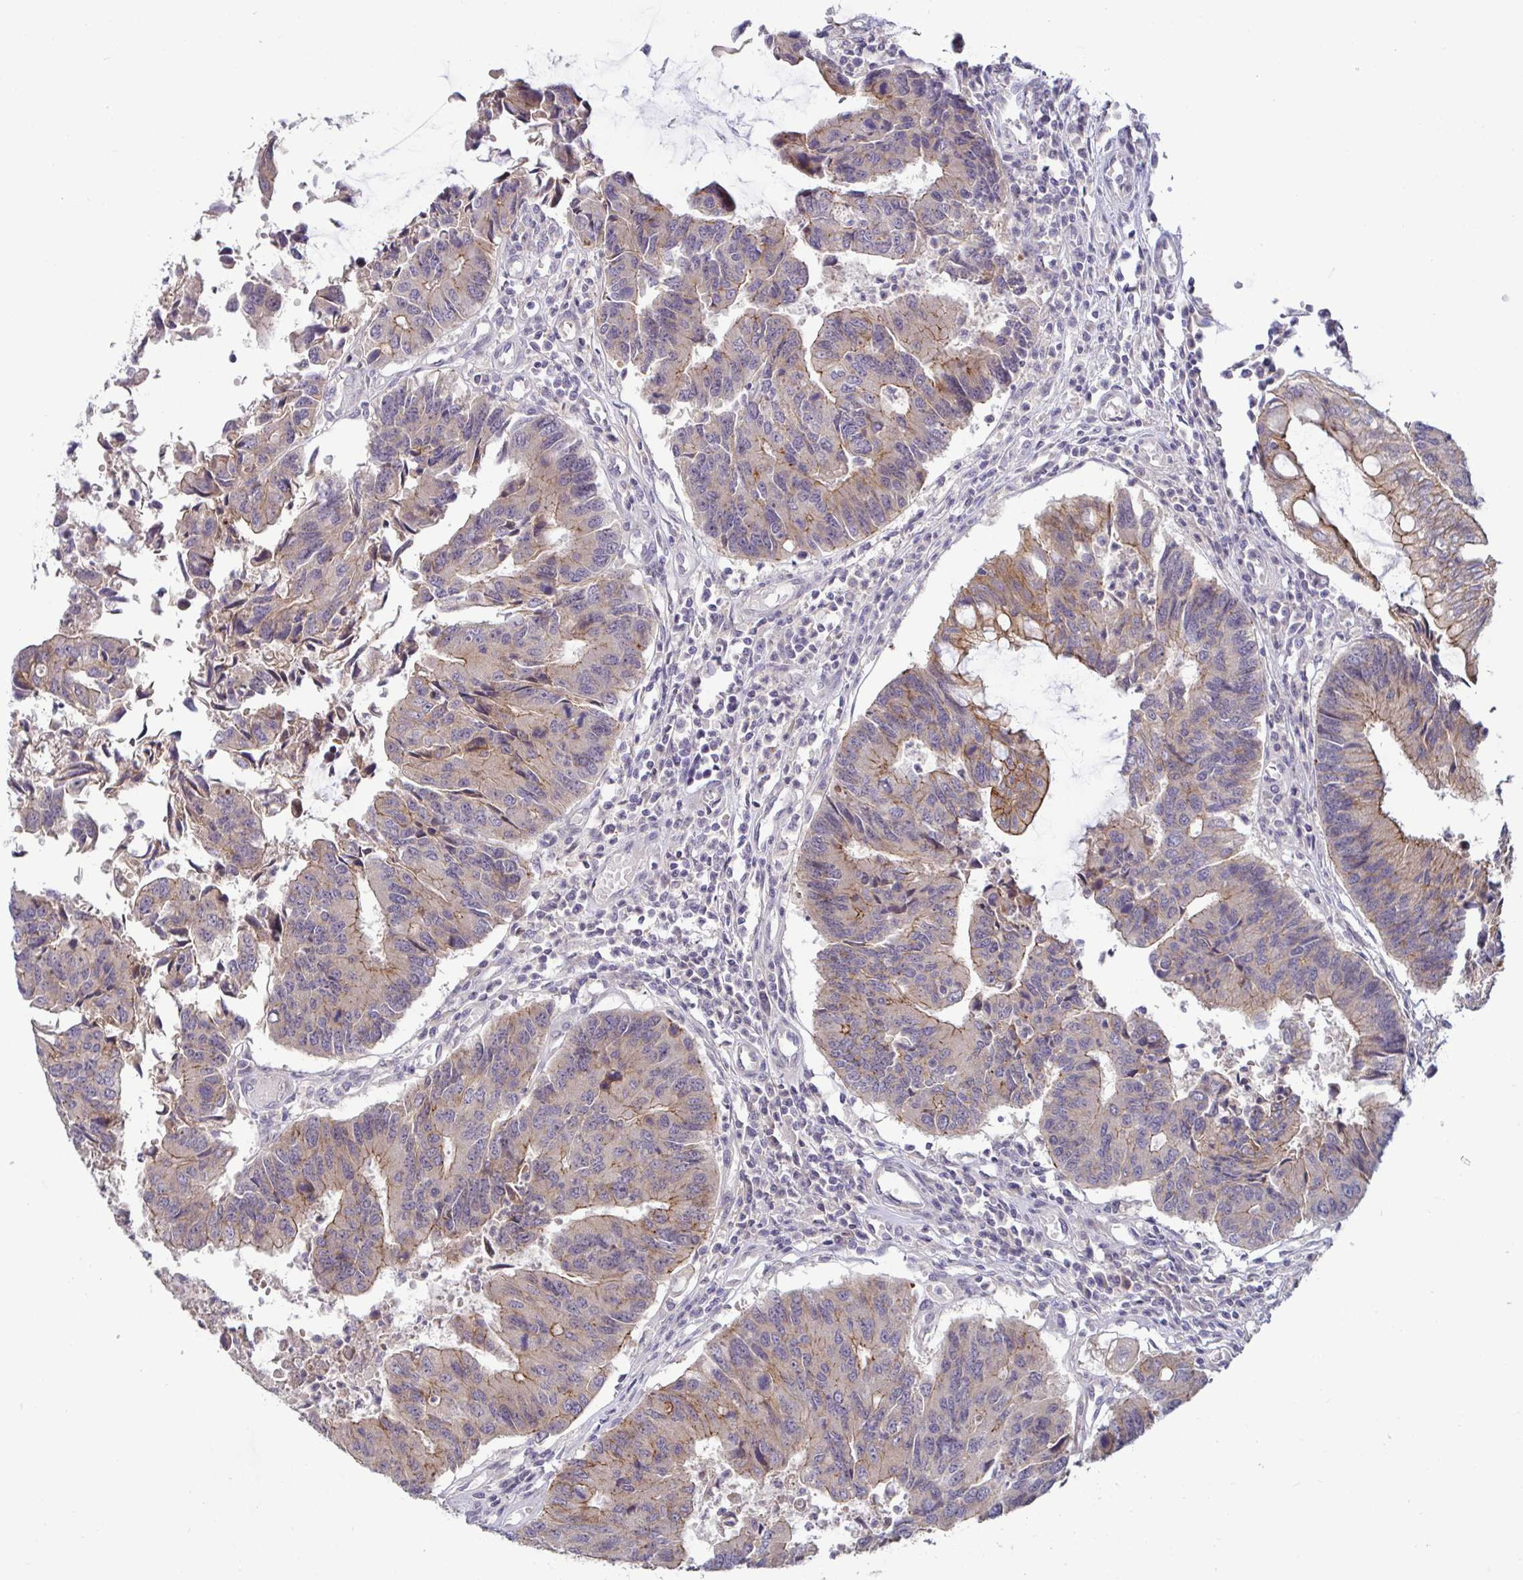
{"staining": {"intensity": "moderate", "quantity": "25%-75%", "location": "cytoplasmic/membranous"}, "tissue": "colorectal cancer", "cell_type": "Tumor cells", "image_type": "cancer", "snomed": [{"axis": "morphology", "description": "Adenocarcinoma, NOS"}, {"axis": "topography", "description": "Colon"}], "caption": "DAB immunohistochemical staining of human adenocarcinoma (colorectal) shows moderate cytoplasmic/membranous protein staining in approximately 25%-75% of tumor cells. (IHC, brightfield microscopy, high magnification).", "gene": "GSTM1", "patient": {"sex": "female", "age": 67}}